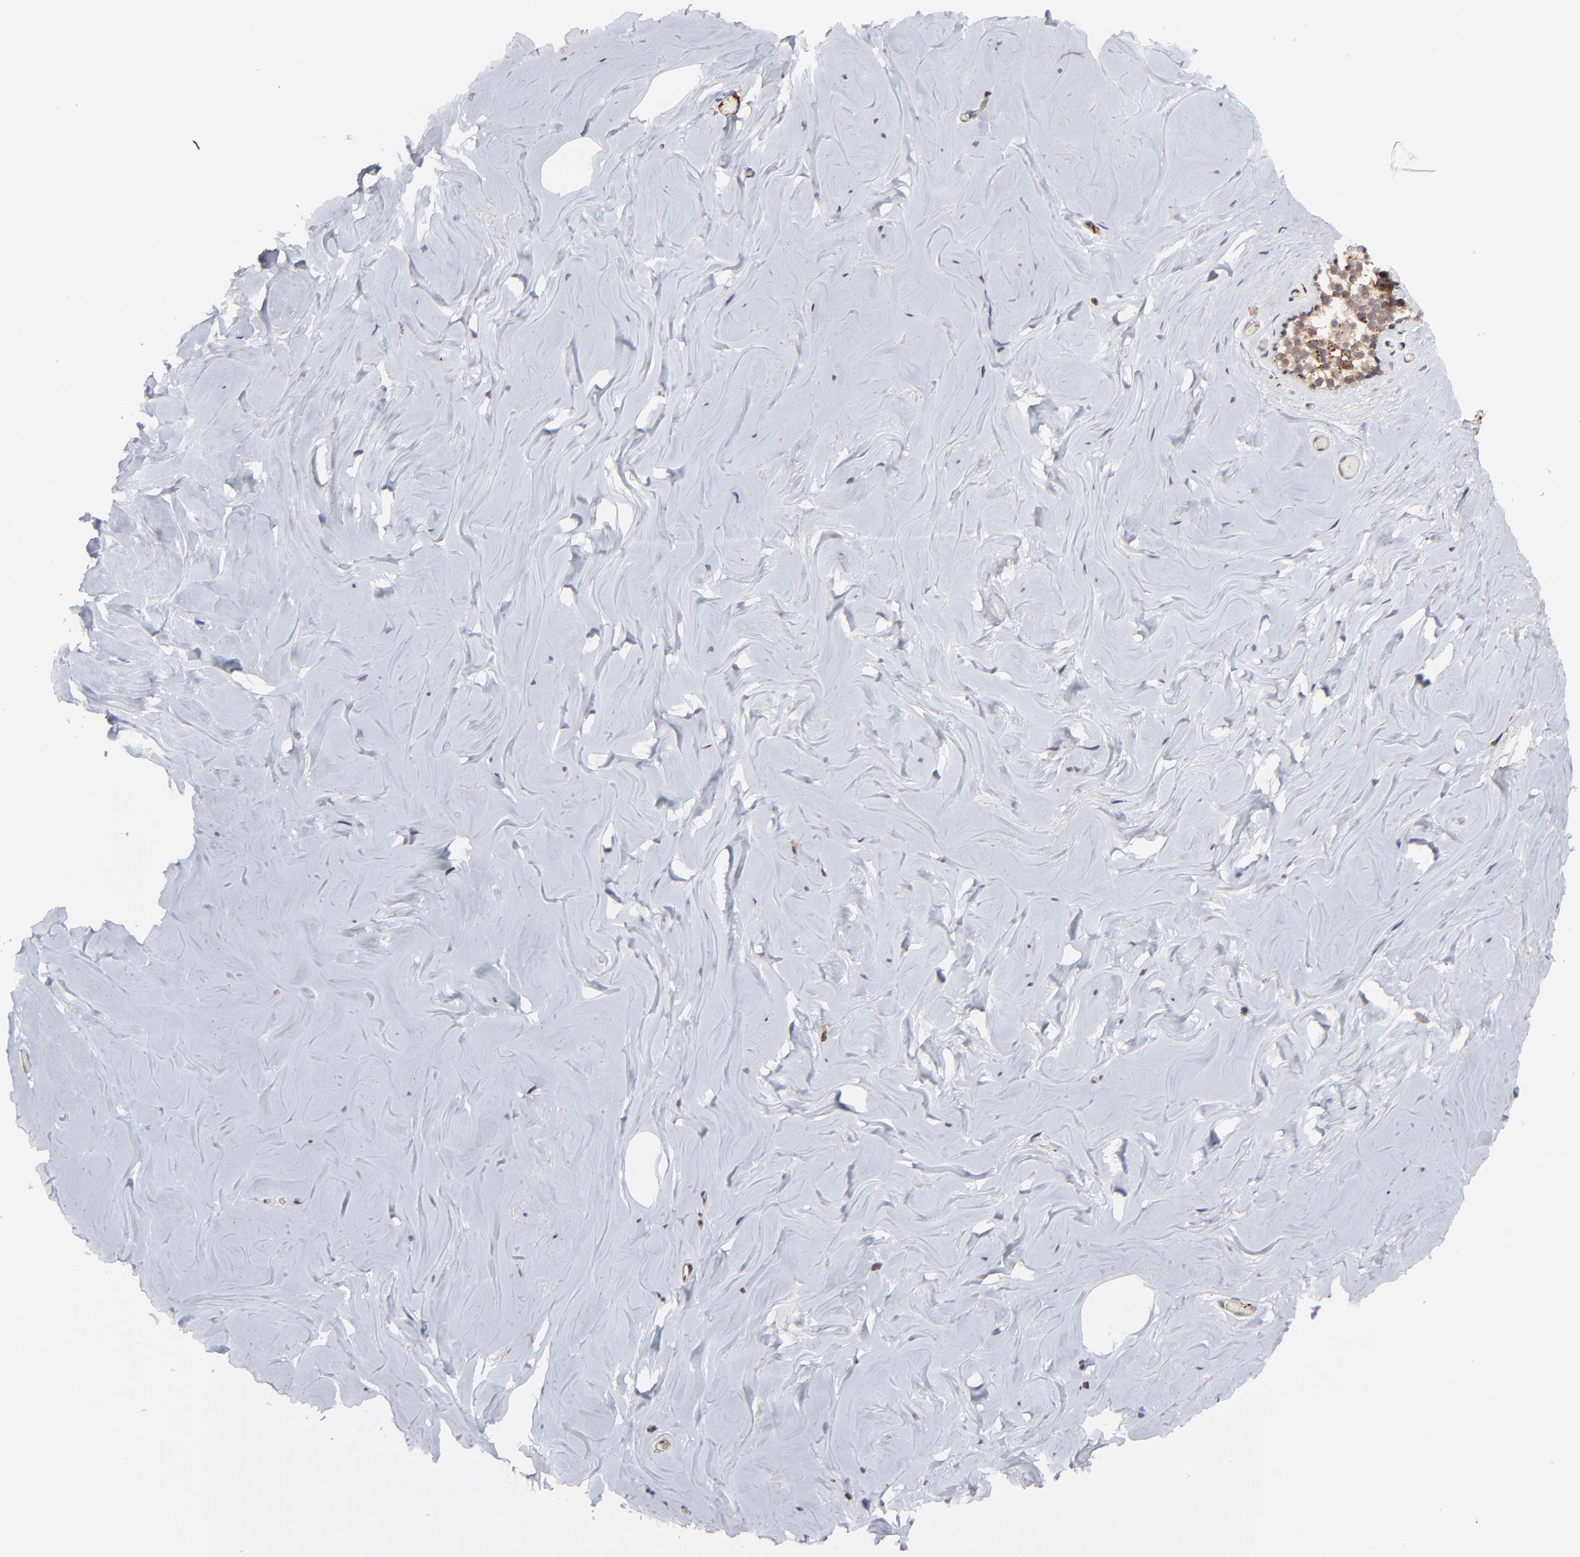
{"staining": {"intensity": "negative", "quantity": "none", "location": "none"}, "tissue": "breast", "cell_type": "Adipocytes", "image_type": "normal", "snomed": [{"axis": "morphology", "description": "Normal tissue, NOS"}, {"axis": "topography", "description": "Breast"}], "caption": "This is an IHC micrograph of unremarkable human breast. There is no positivity in adipocytes.", "gene": "MAP2K7", "patient": {"sex": "female", "age": 75}}